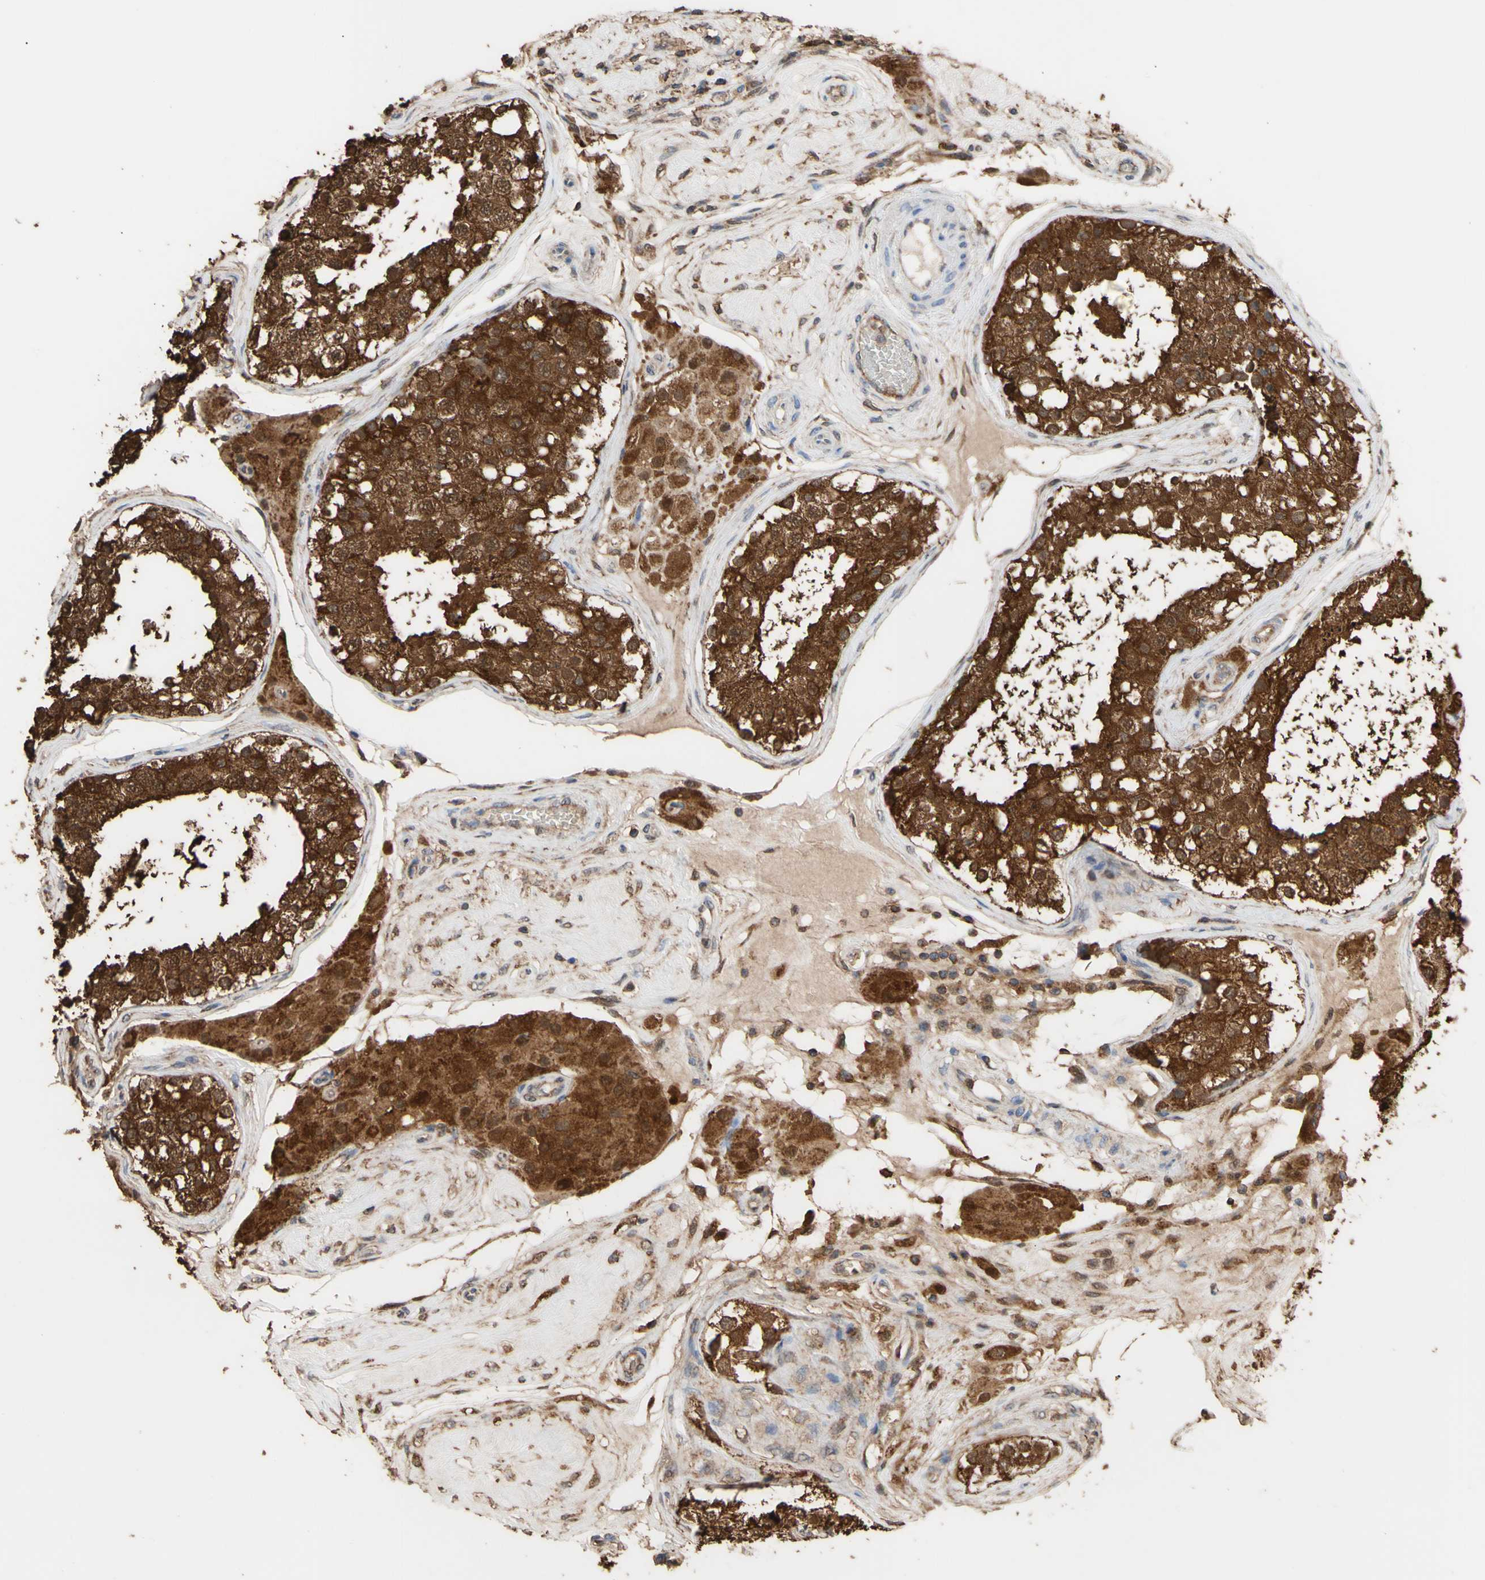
{"staining": {"intensity": "strong", "quantity": ">75%", "location": "cytoplasmic/membranous"}, "tissue": "testis", "cell_type": "Cells in seminiferous ducts", "image_type": "normal", "snomed": [{"axis": "morphology", "description": "Normal tissue, NOS"}, {"axis": "topography", "description": "Testis"}], "caption": "Strong cytoplasmic/membranous protein positivity is seen in about >75% of cells in seminiferous ducts in testis. Nuclei are stained in blue.", "gene": "ALDH9A1", "patient": {"sex": "male", "age": 68}}